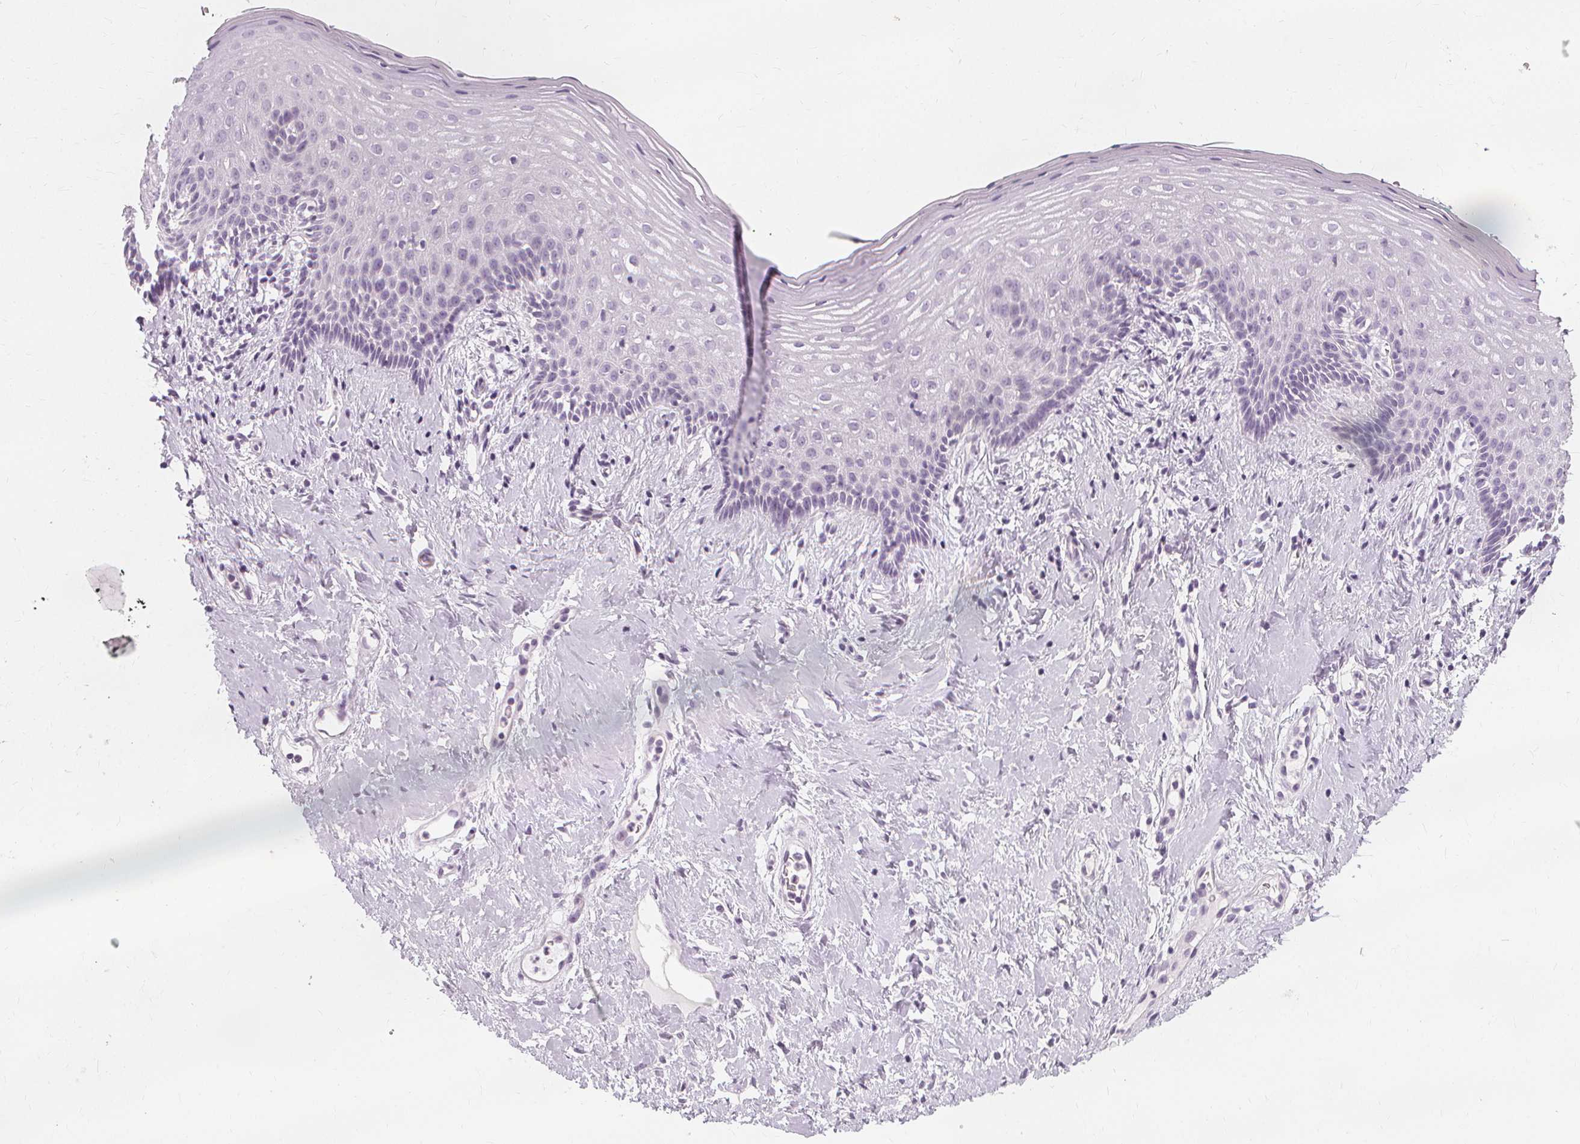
{"staining": {"intensity": "negative", "quantity": "none", "location": "none"}, "tissue": "vagina", "cell_type": "Squamous epithelial cells", "image_type": "normal", "snomed": [{"axis": "morphology", "description": "Normal tissue, NOS"}, {"axis": "topography", "description": "Vagina"}], "caption": "Immunohistochemistry (IHC) micrograph of normal vagina: human vagina stained with DAB displays no significant protein staining in squamous epithelial cells. Brightfield microscopy of immunohistochemistry stained with DAB (3,3'-diaminobenzidine) (brown) and hematoxylin (blue), captured at high magnification.", "gene": "MUC12", "patient": {"sex": "female", "age": 42}}